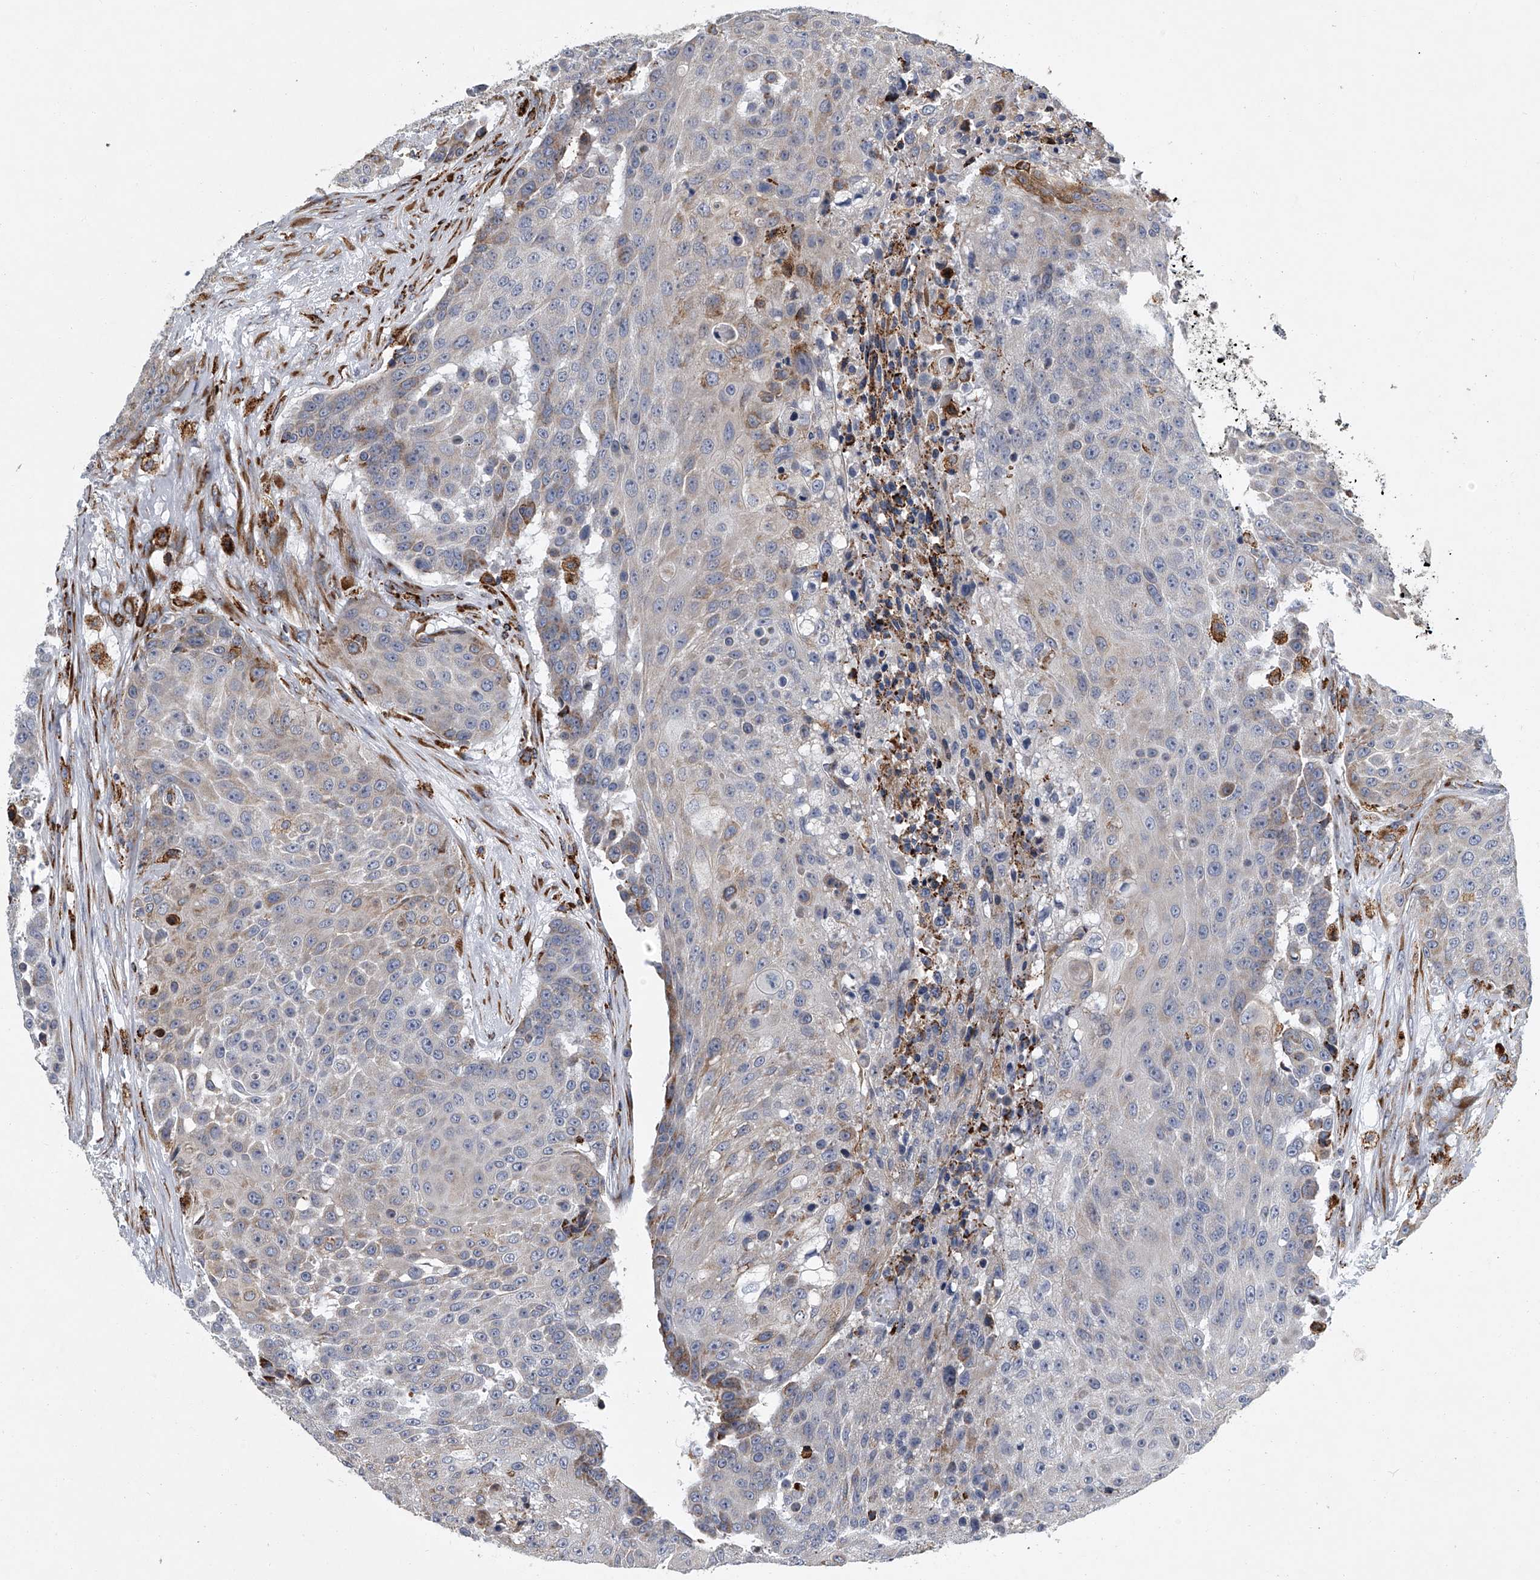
{"staining": {"intensity": "weak", "quantity": "<25%", "location": "cytoplasmic/membranous"}, "tissue": "urothelial cancer", "cell_type": "Tumor cells", "image_type": "cancer", "snomed": [{"axis": "morphology", "description": "Urothelial carcinoma, High grade"}, {"axis": "topography", "description": "Urinary bladder"}], "caption": "Immunohistochemical staining of urothelial carcinoma (high-grade) reveals no significant expression in tumor cells.", "gene": "TMEM63C", "patient": {"sex": "female", "age": 63}}